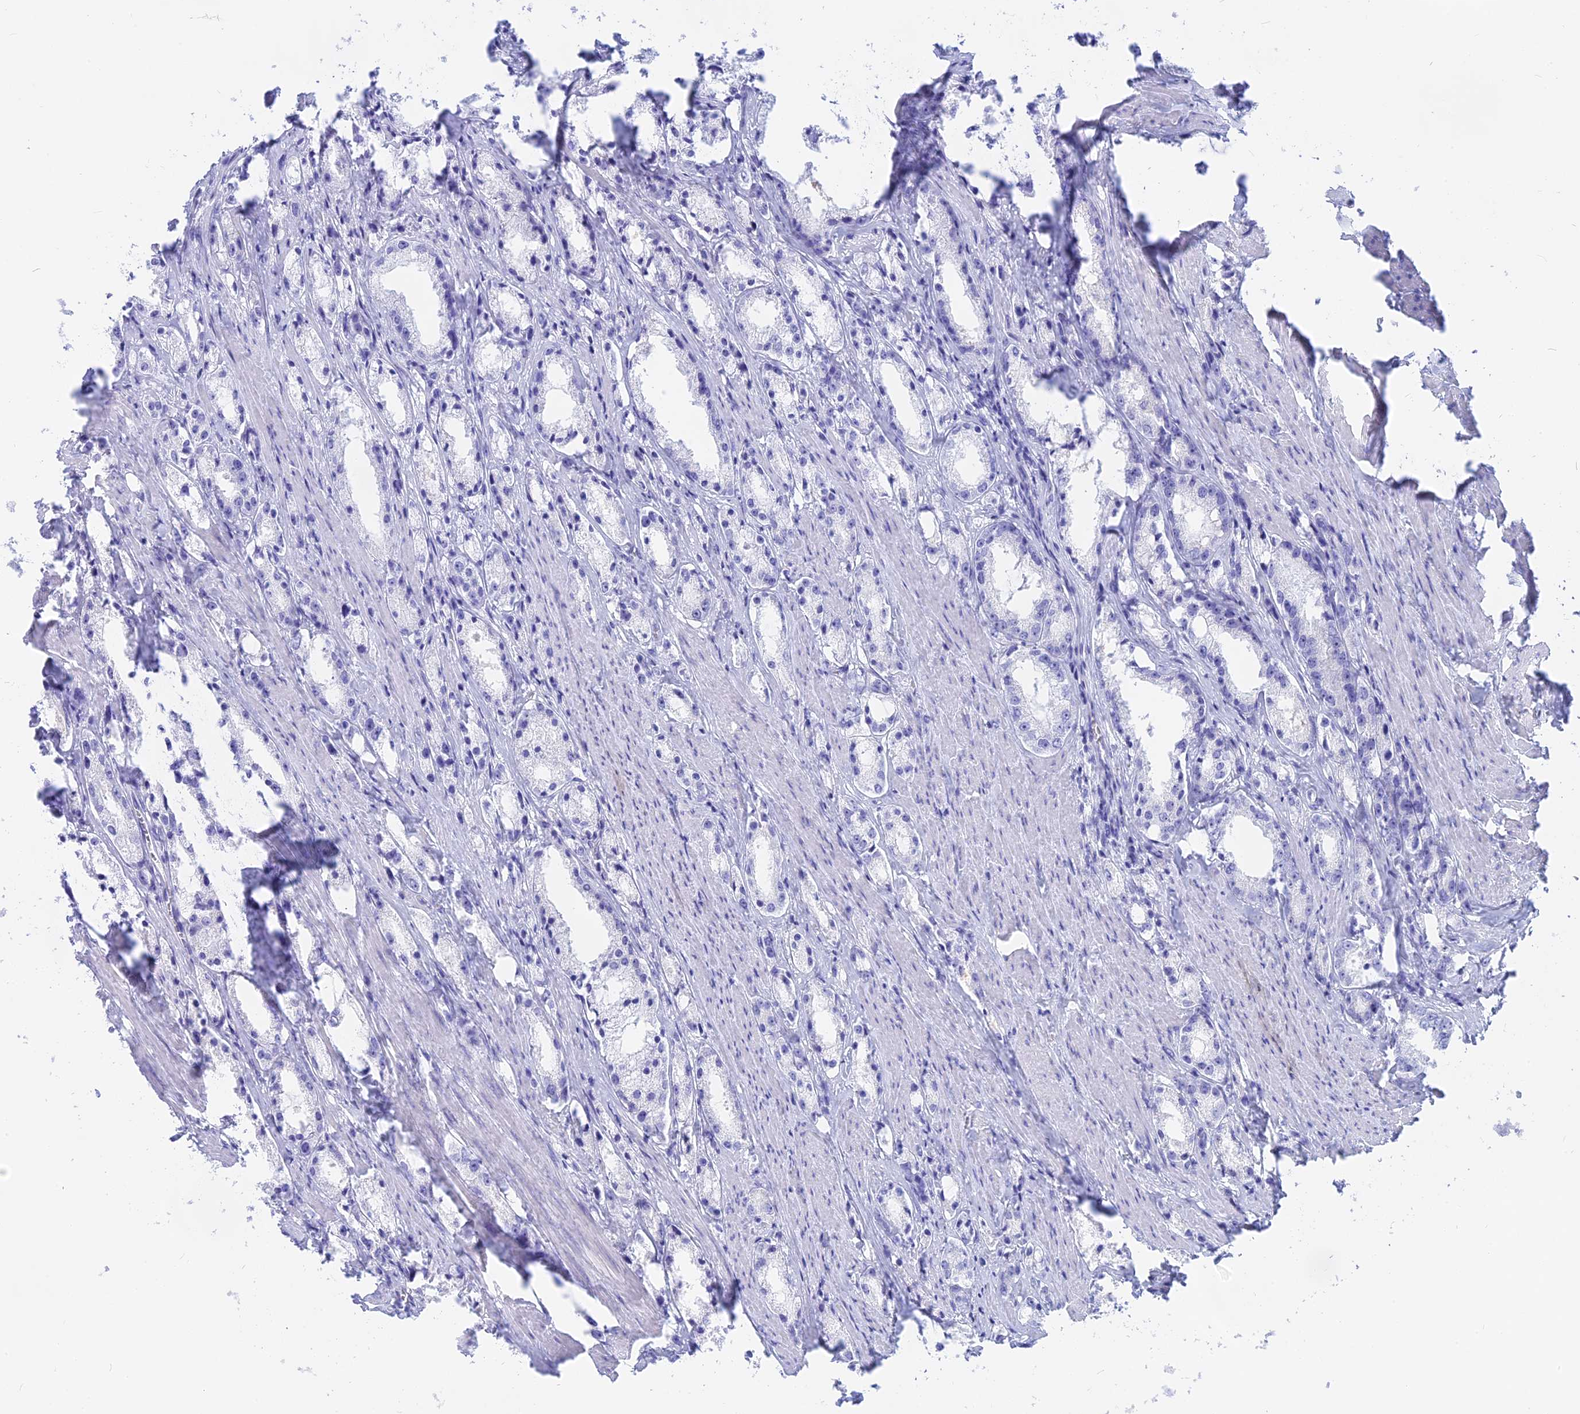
{"staining": {"intensity": "negative", "quantity": "none", "location": "none"}, "tissue": "prostate cancer", "cell_type": "Tumor cells", "image_type": "cancer", "snomed": [{"axis": "morphology", "description": "Adenocarcinoma, High grade"}, {"axis": "topography", "description": "Prostate"}], "caption": "Prostate cancer was stained to show a protein in brown. There is no significant positivity in tumor cells.", "gene": "ISCA1", "patient": {"sex": "male", "age": 66}}